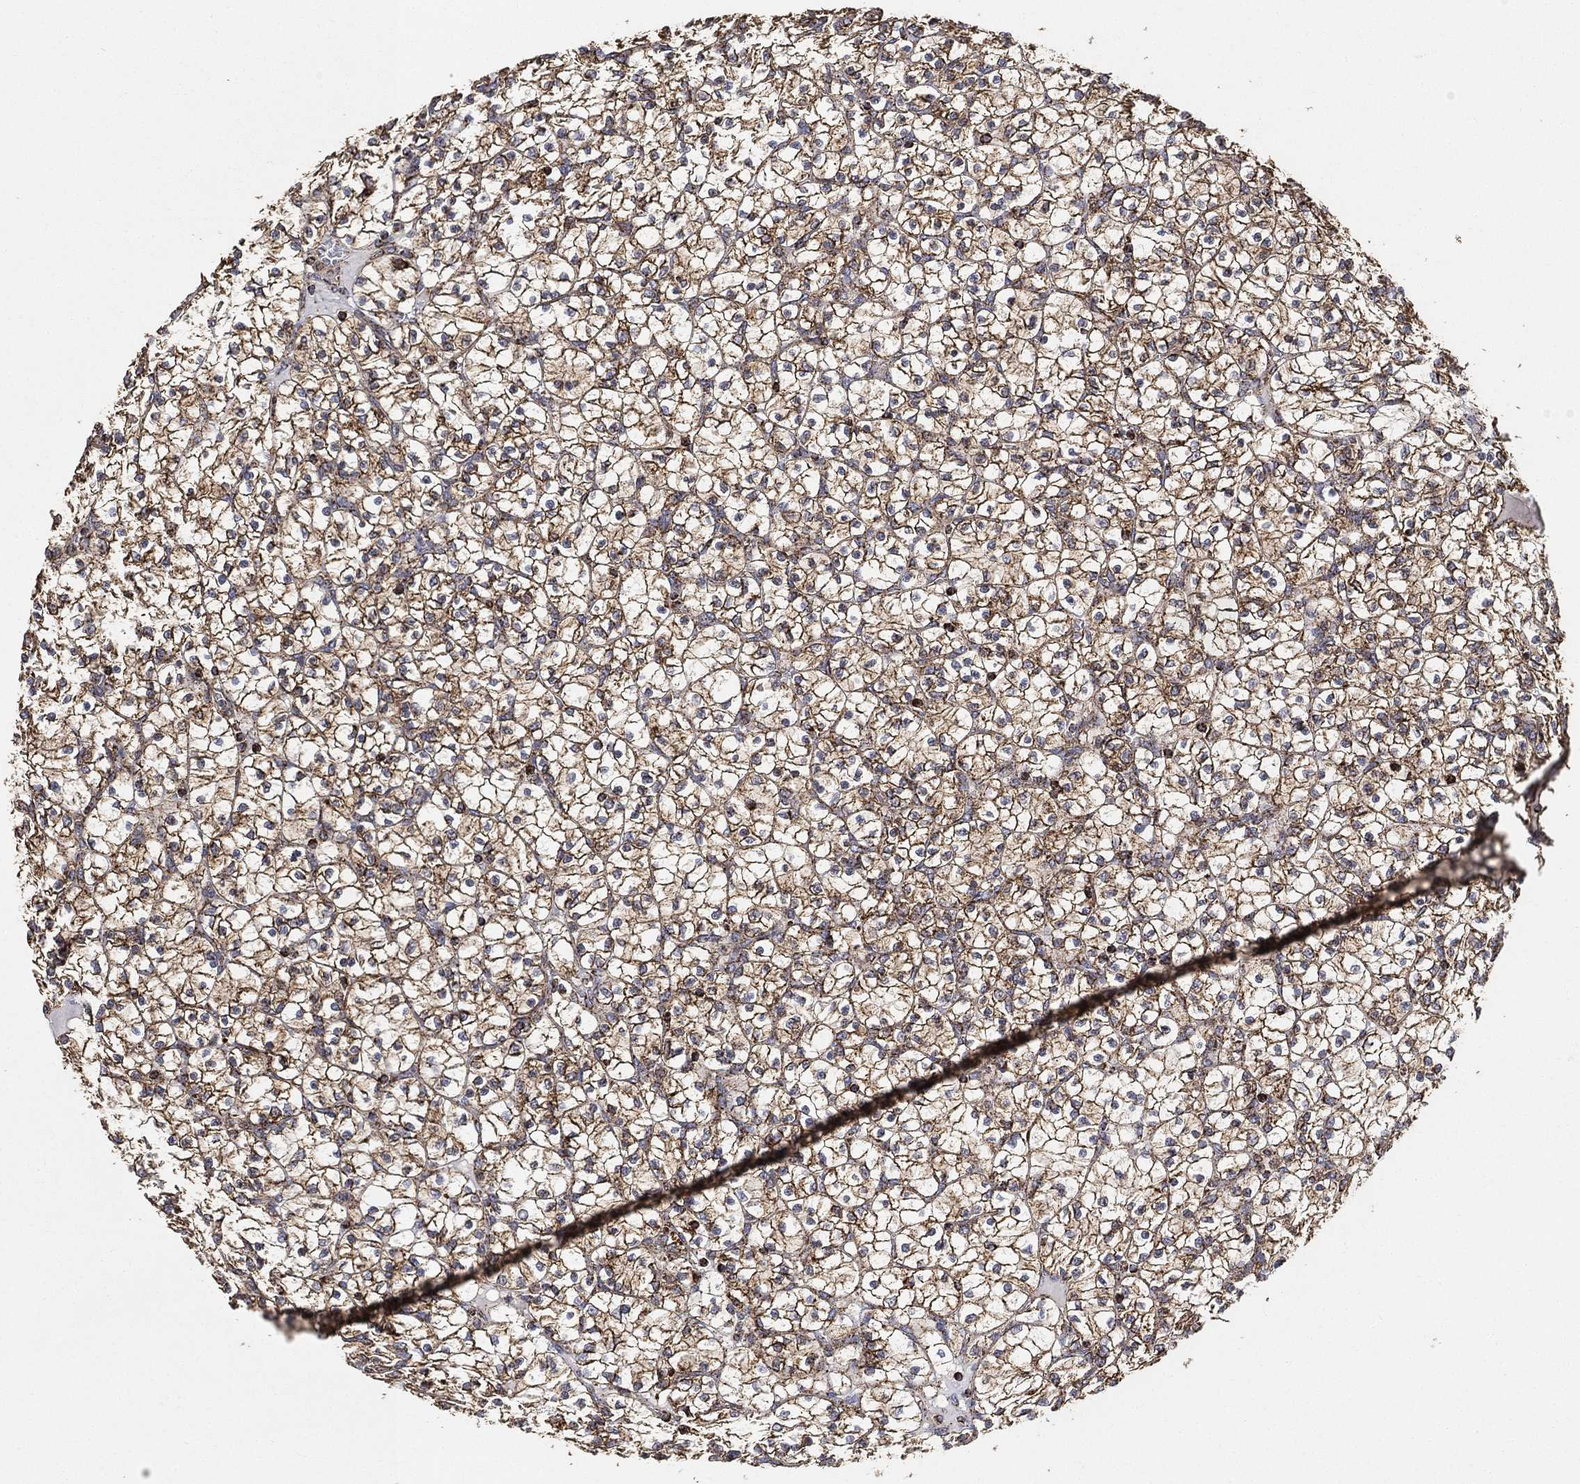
{"staining": {"intensity": "moderate", "quantity": ">75%", "location": "cytoplasmic/membranous"}, "tissue": "renal cancer", "cell_type": "Tumor cells", "image_type": "cancer", "snomed": [{"axis": "morphology", "description": "Adenocarcinoma, NOS"}, {"axis": "topography", "description": "Kidney"}], "caption": "Immunohistochemical staining of renal adenocarcinoma demonstrates medium levels of moderate cytoplasmic/membranous staining in about >75% of tumor cells.", "gene": "SLC38A7", "patient": {"sex": "female", "age": 89}}